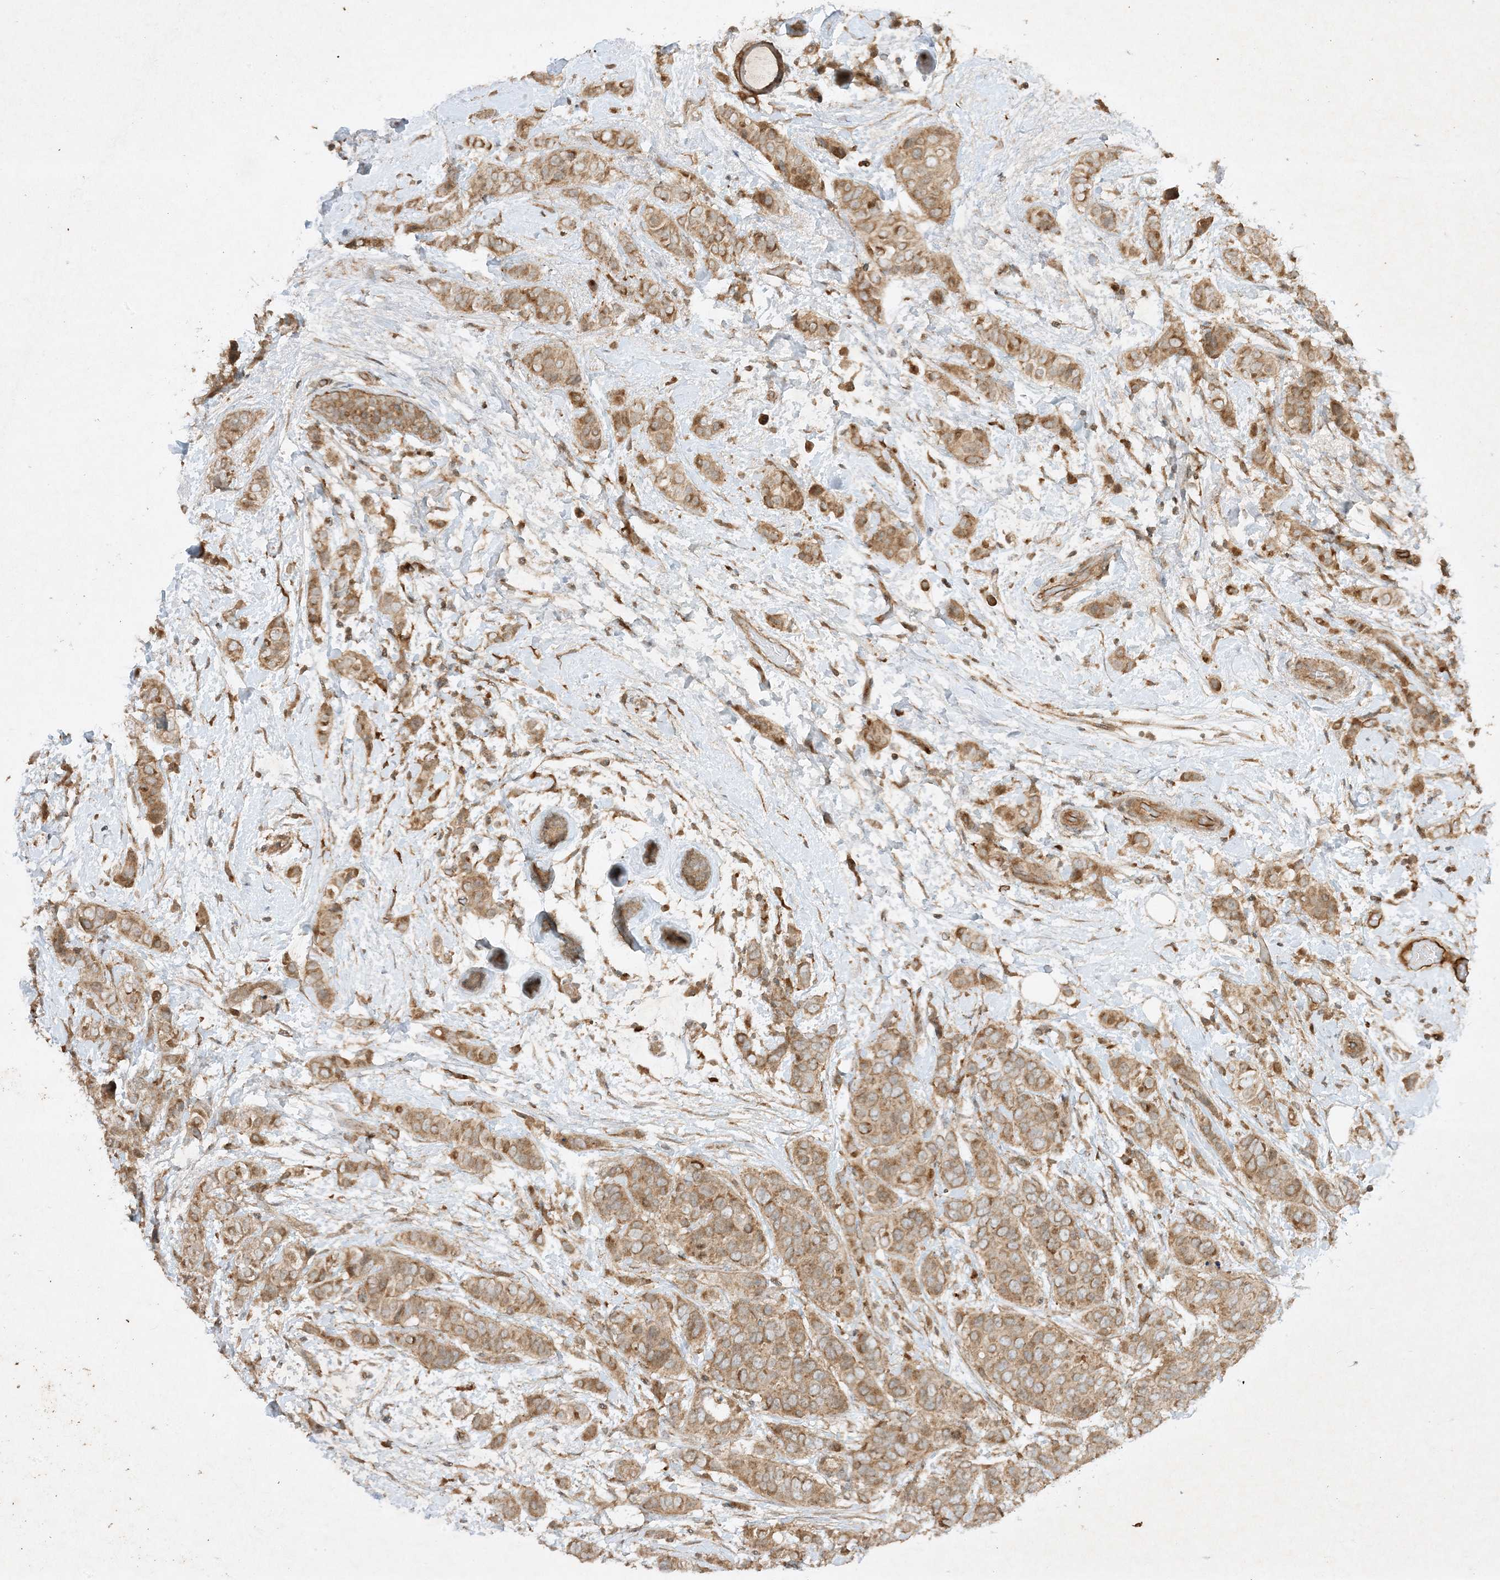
{"staining": {"intensity": "moderate", "quantity": ">75%", "location": "cytoplasmic/membranous"}, "tissue": "breast cancer", "cell_type": "Tumor cells", "image_type": "cancer", "snomed": [{"axis": "morphology", "description": "Lobular carcinoma"}, {"axis": "topography", "description": "Breast"}], "caption": "The image displays staining of breast lobular carcinoma, revealing moderate cytoplasmic/membranous protein positivity (brown color) within tumor cells. The staining was performed using DAB to visualize the protein expression in brown, while the nuclei were stained in blue with hematoxylin (Magnification: 20x).", "gene": "XRN1", "patient": {"sex": "female", "age": 51}}